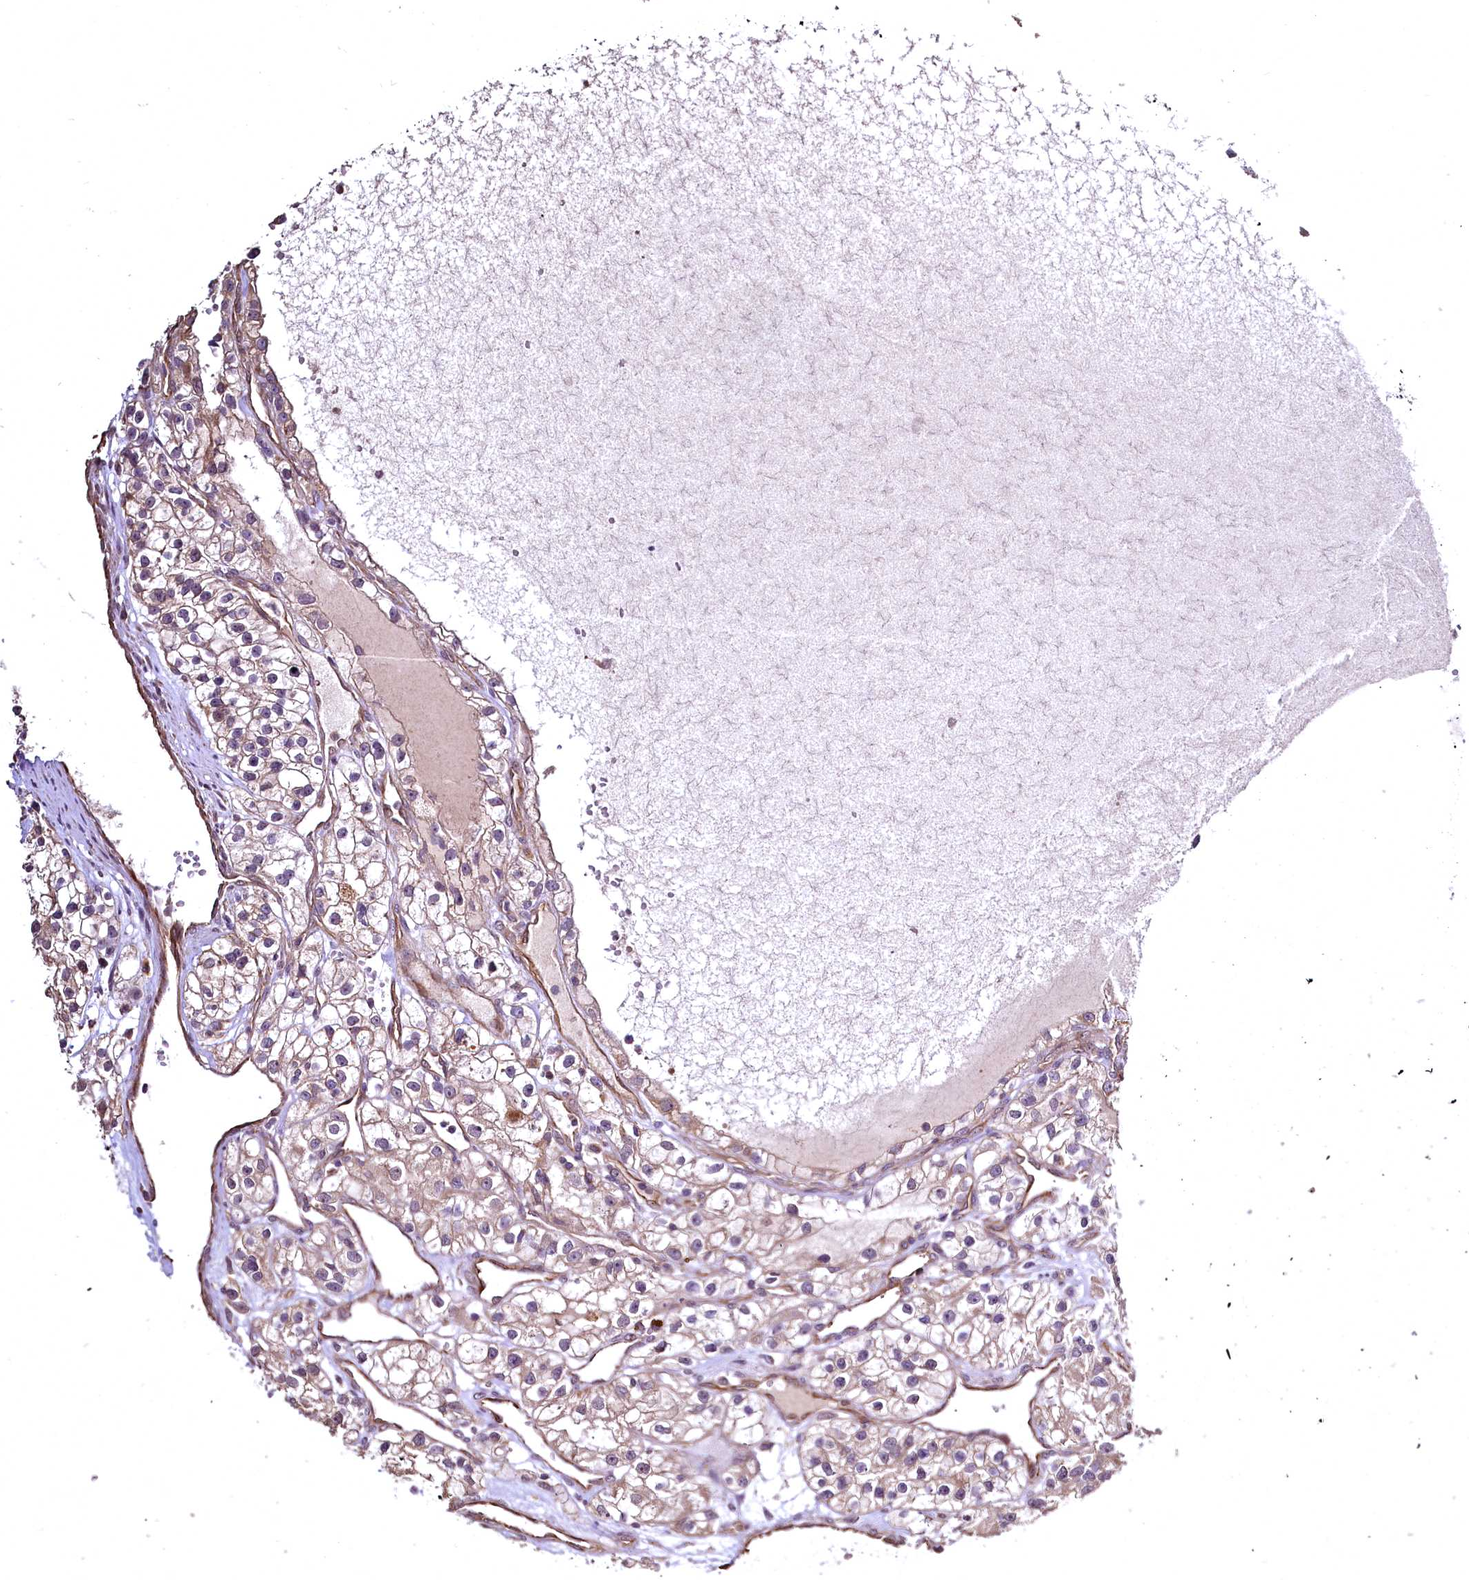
{"staining": {"intensity": "weak", "quantity": "25%-75%", "location": "cytoplasmic/membranous"}, "tissue": "renal cancer", "cell_type": "Tumor cells", "image_type": "cancer", "snomed": [{"axis": "morphology", "description": "Adenocarcinoma, NOS"}, {"axis": "topography", "description": "Kidney"}], "caption": "A histopathology image of human adenocarcinoma (renal) stained for a protein exhibits weak cytoplasmic/membranous brown staining in tumor cells.", "gene": "TBCEL", "patient": {"sex": "female", "age": 57}}